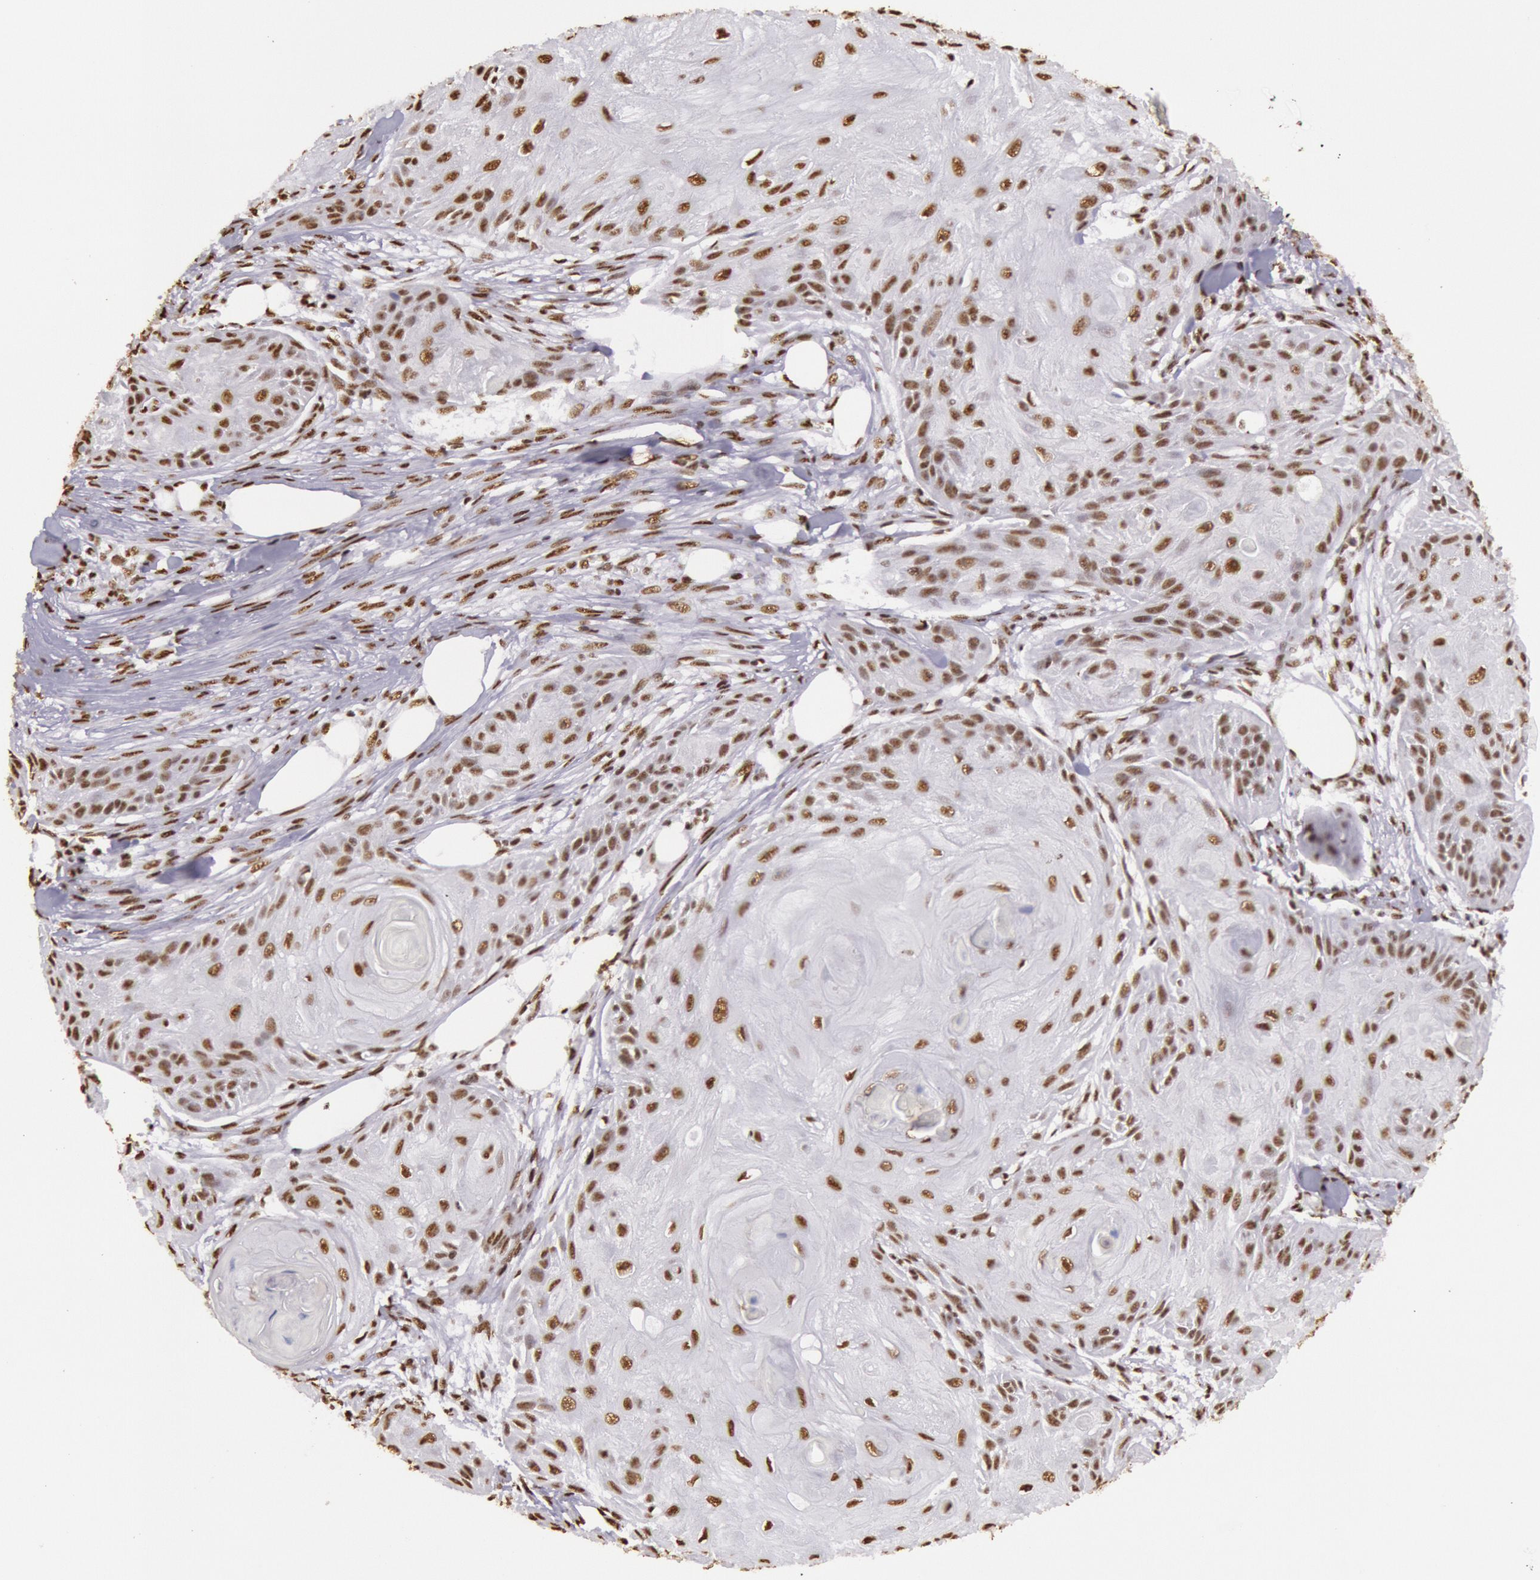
{"staining": {"intensity": "moderate", "quantity": ">75%", "location": "nuclear"}, "tissue": "skin cancer", "cell_type": "Tumor cells", "image_type": "cancer", "snomed": [{"axis": "morphology", "description": "Squamous cell carcinoma, NOS"}, {"axis": "topography", "description": "Skin"}], "caption": "Immunohistochemical staining of human squamous cell carcinoma (skin) reveals medium levels of moderate nuclear positivity in about >75% of tumor cells. (DAB (3,3'-diaminobenzidine) = brown stain, brightfield microscopy at high magnification).", "gene": "HNRNPH2", "patient": {"sex": "female", "age": 88}}